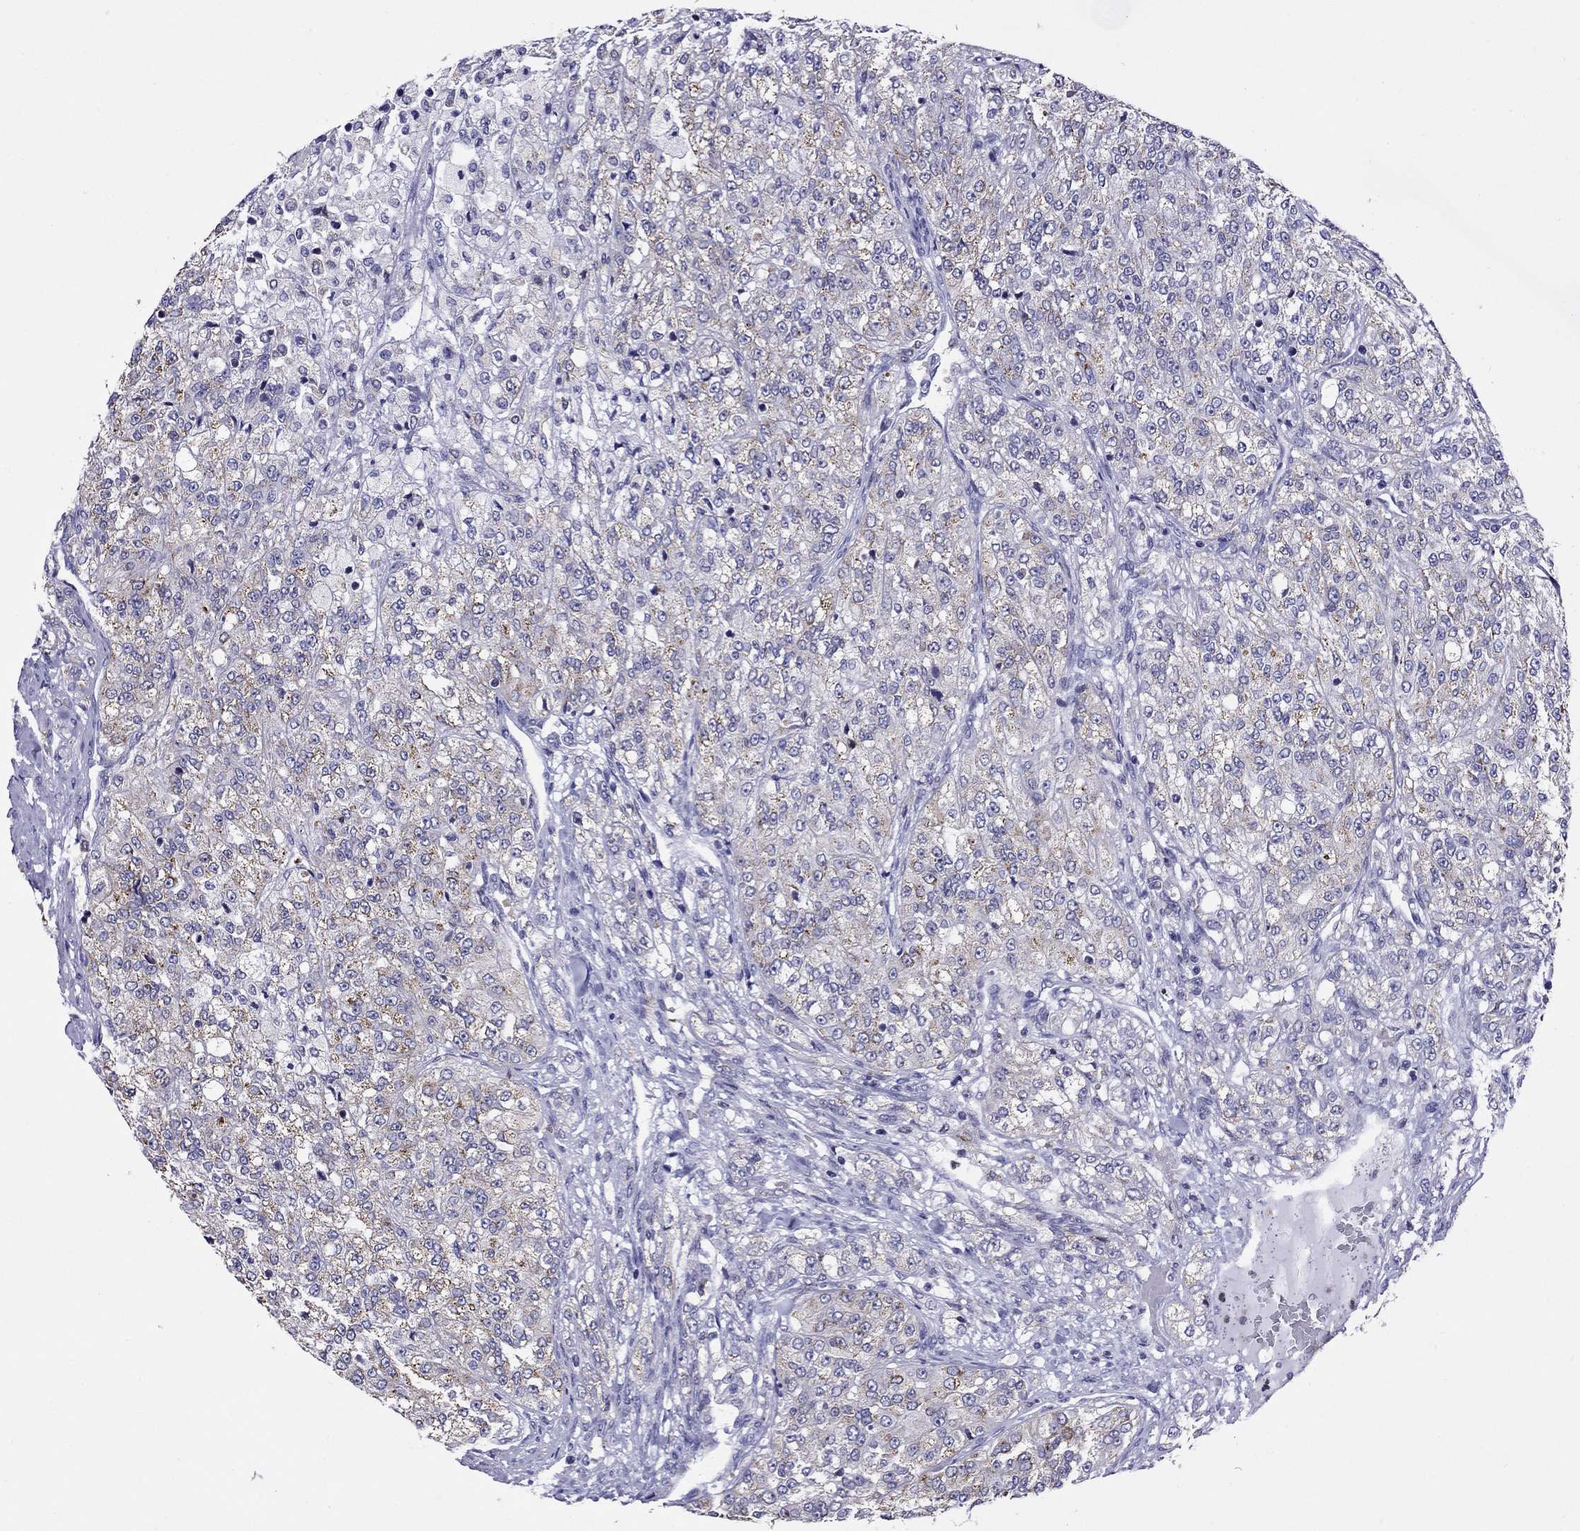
{"staining": {"intensity": "weak", "quantity": "<25%", "location": "cytoplasmic/membranous"}, "tissue": "renal cancer", "cell_type": "Tumor cells", "image_type": "cancer", "snomed": [{"axis": "morphology", "description": "Adenocarcinoma, NOS"}, {"axis": "topography", "description": "Kidney"}], "caption": "Renal cancer (adenocarcinoma) stained for a protein using immunohistochemistry displays no staining tumor cells.", "gene": "SCG2", "patient": {"sex": "female", "age": 63}}